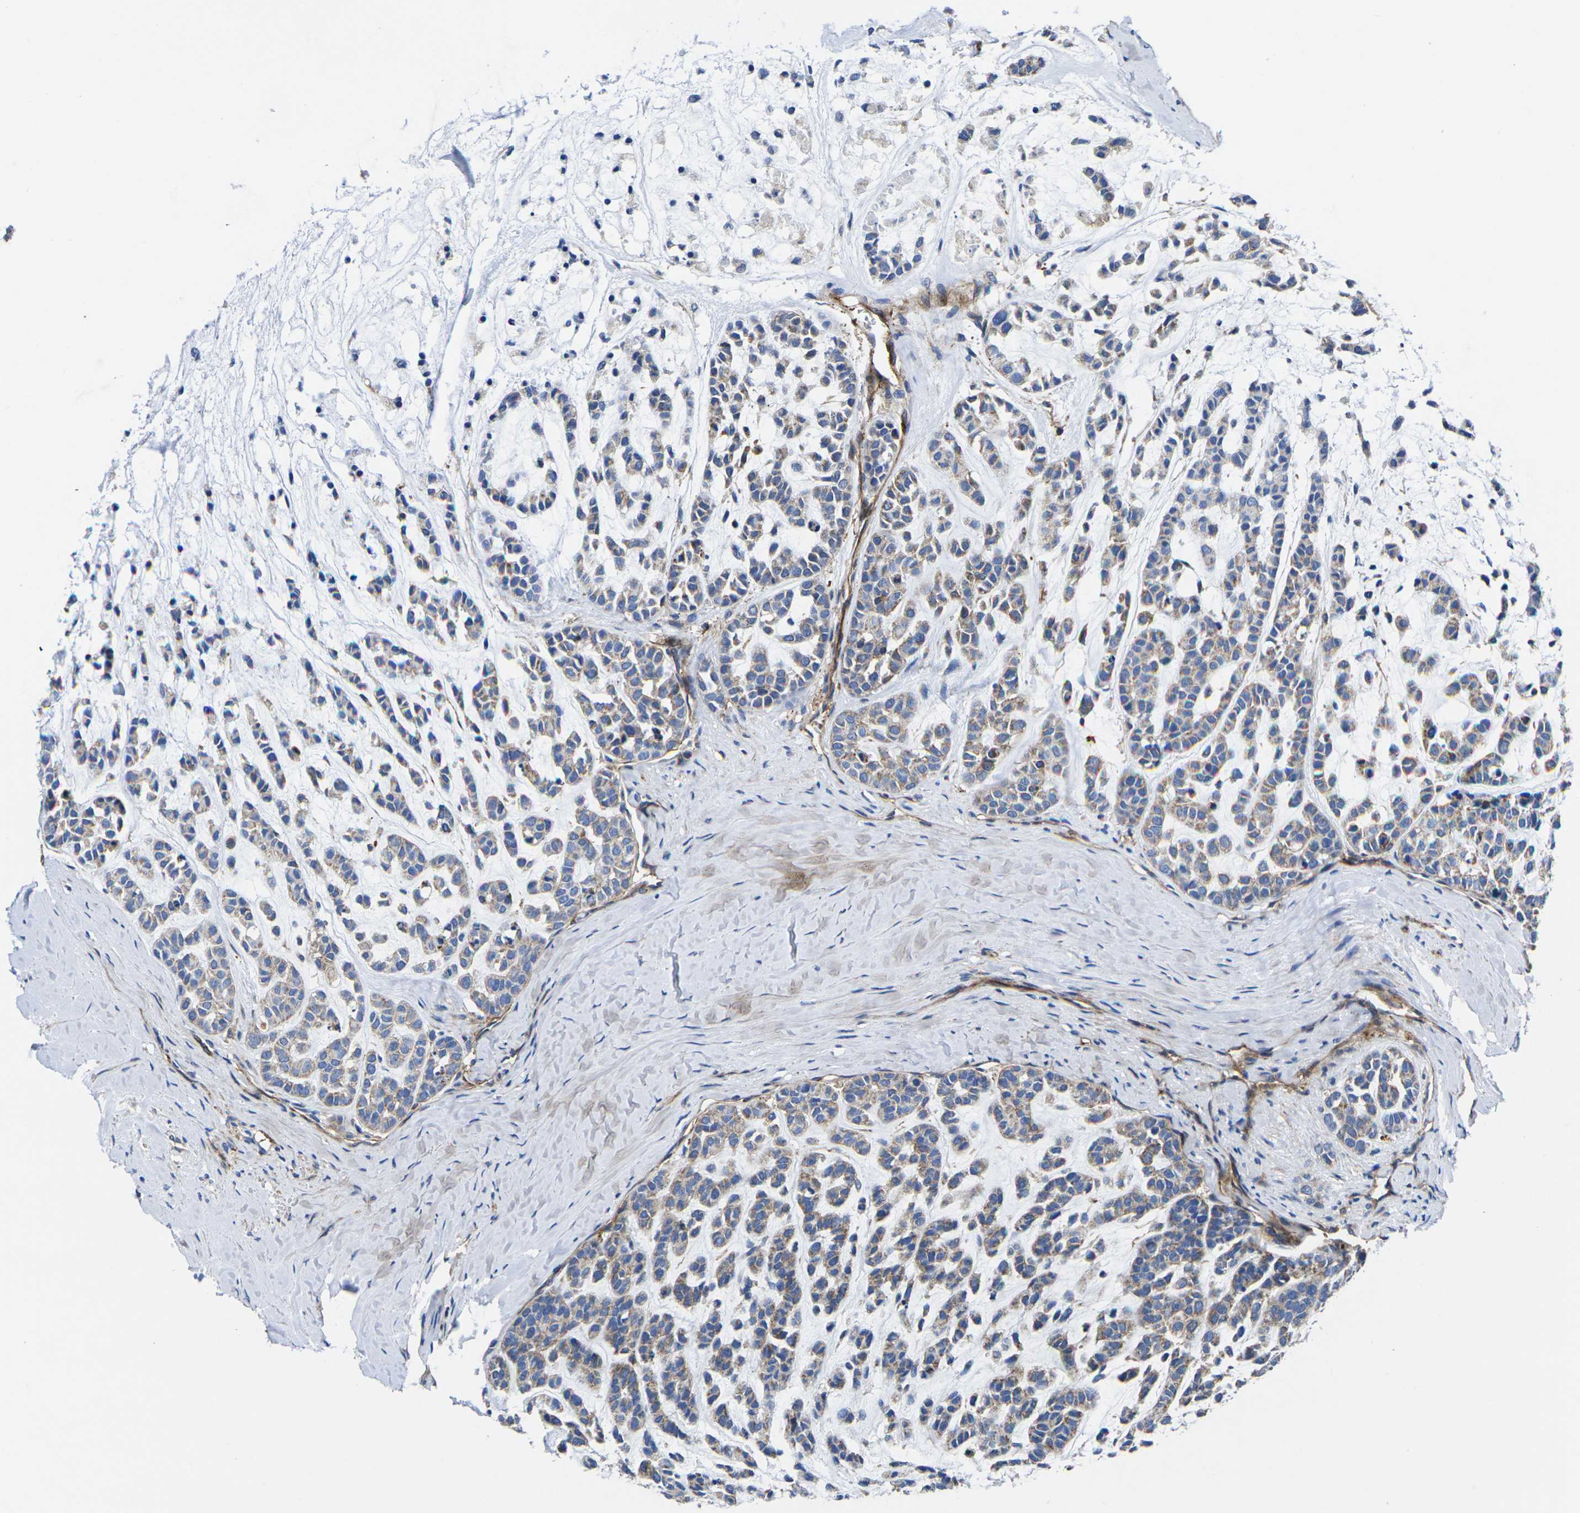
{"staining": {"intensity": "weak", "quantity": ">75%", "location": "cytoplasmic/membranous"}, "tissue": "head and neck cancer", "cell_type": "Tumor cells", "image_type": "cancer", "snomed": [{"axis": "morphology", "description": "Adenocarcinoma, NOS"}, {"axis": "morphology", "description": "Adenoma, NOS"}, {"axis": "topography", "description": "Head-Neck"}], "caption": "This image exhibits IHC staining of human head and neck cancer, with low weak cytoplasmic/membranous expression in about >75% of tumor cells.", "gene": "GPR4", "patient": {"sex": "female", "age": 55}}